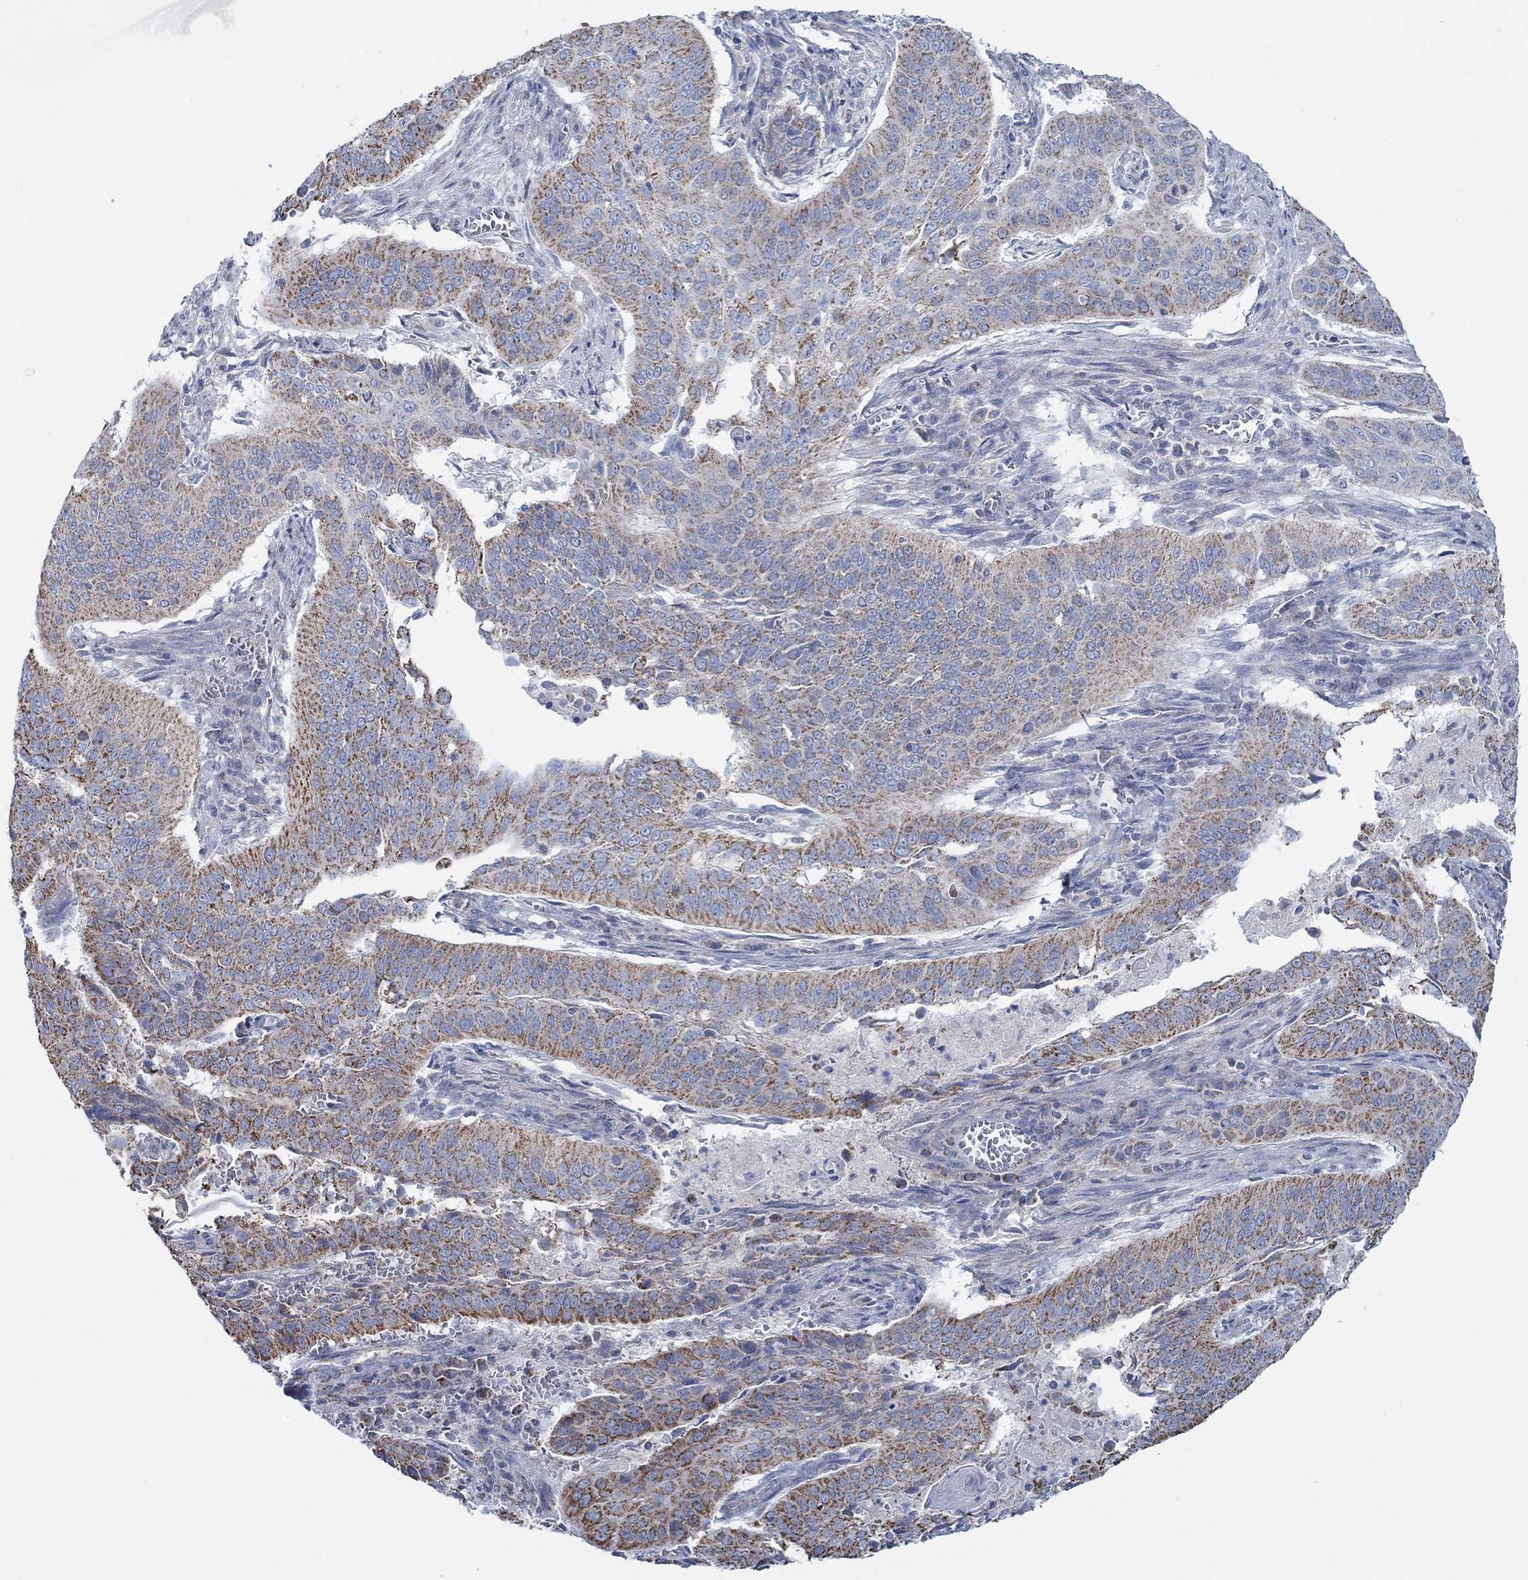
{"staining": {"intensity": "strong", "quantity": ">75%", "location": "cytoplasmic/membranous"}, "tissue": "cervical cancer", "cell_type": "Tumor cells", "image_type": "cancer", "snomed": [{"axis": "morphology", "description": "Squamous cell carcinoma, NOS"}, {"axis": "topography", "description": "Cervix"}], "caption": "Brown immunohistochemical staining in cervical cancer (squamous cell carcinoma) shows strong cytoplasmic/membranous positivity in about >75% of tumor cells.", "gene": "GLOD5", "patient": {"sex": "female", "age": 39}}